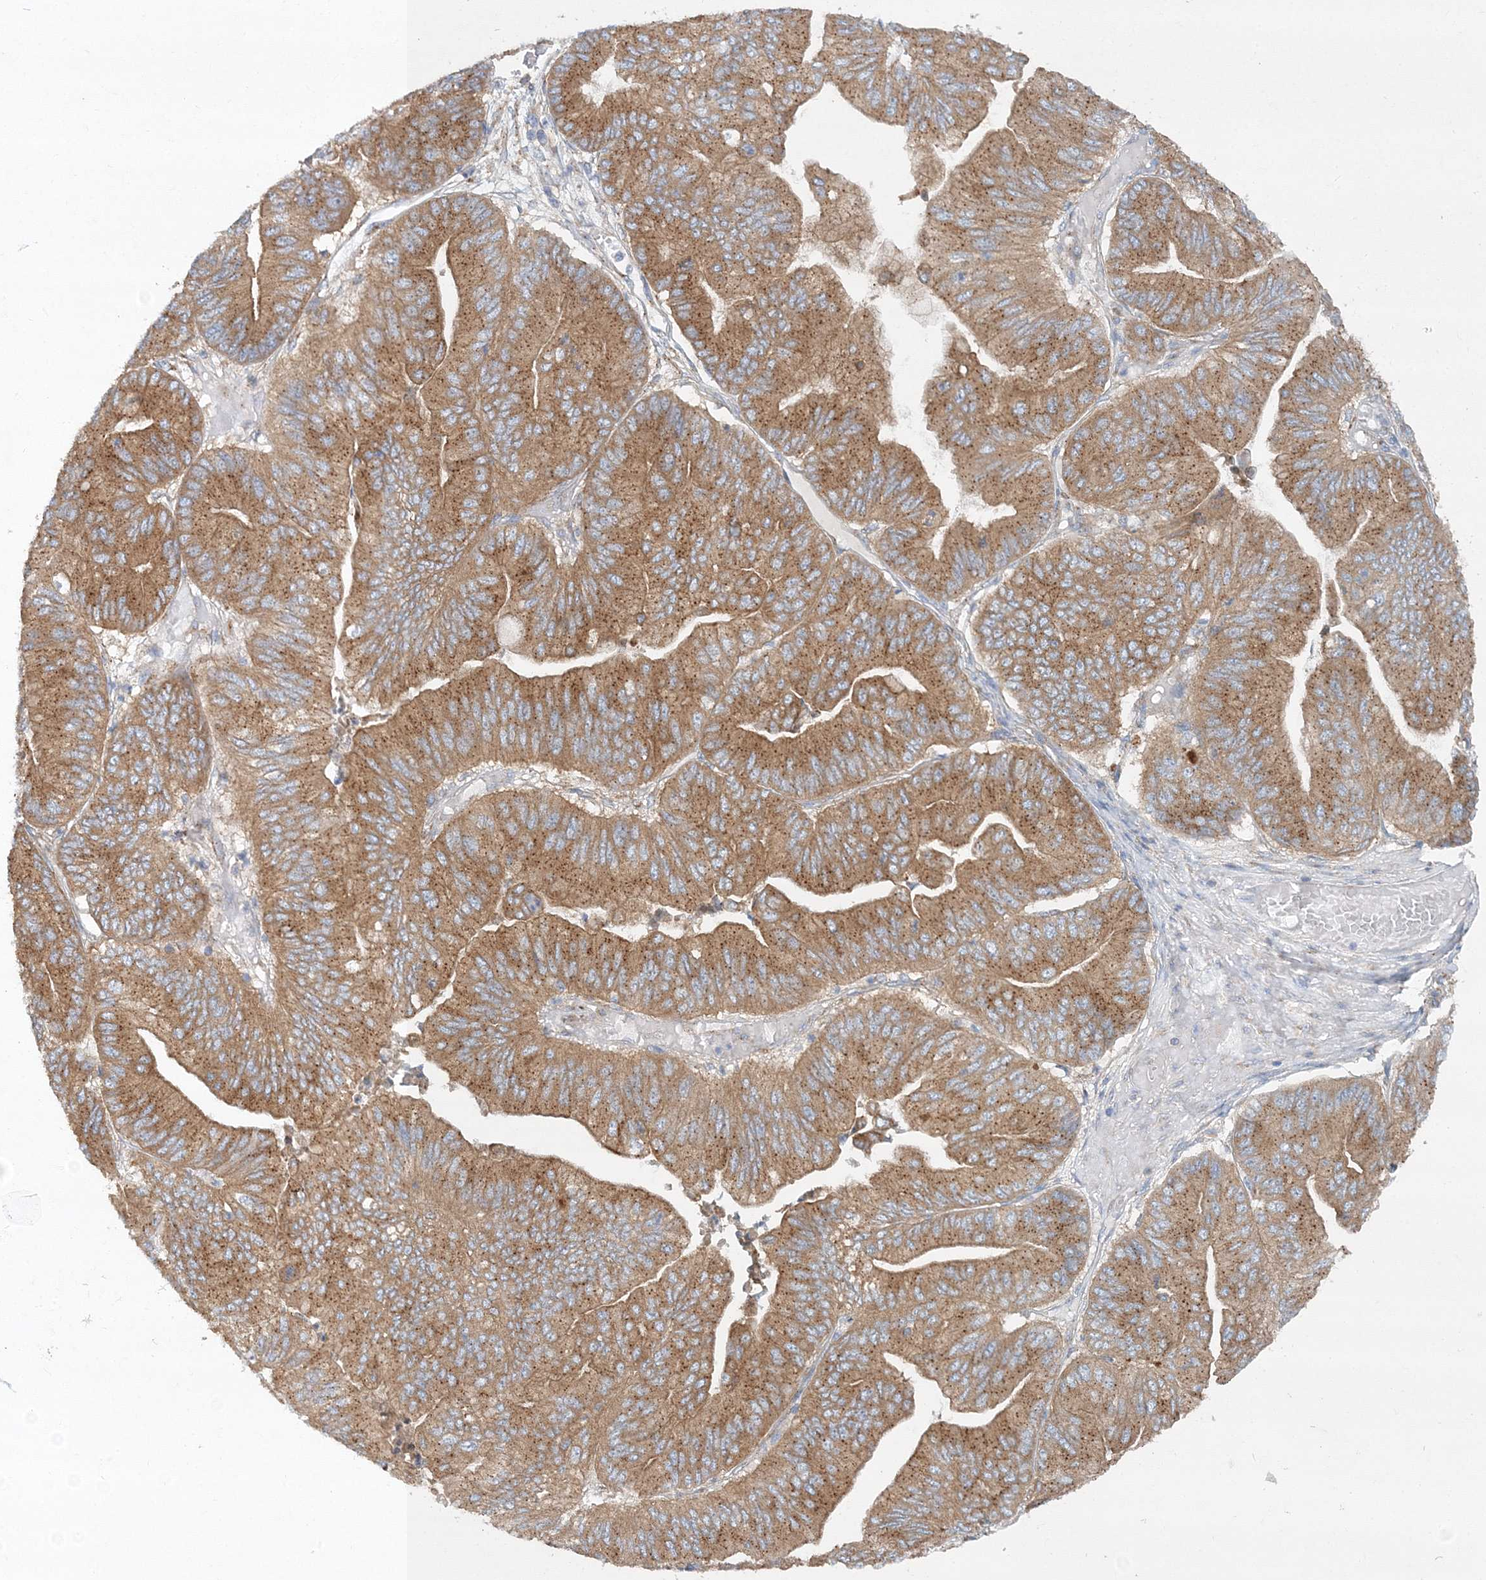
{"staining": {"intensity": "moderate", "quantity": ">75%", "location": "cytoplasmic/membranous"}, "tissue": "ovarian cancer", "cell_type": "Tumor cells", "image_type": "cancer", "snomed": [{"axis": "morphology", "description": "Cystadenocarcinoma, mucinous, NOS"}, {"axis": "topography", "description": "Ovary"}], "caption": "Moderate cytoplasmic/membranous protein positivity is identified in about >75% of tumor cells in ovarian mucinous cystadenocarcinoma.", "gene": "SEC23IP", "patient": {"sex": "female", "age": 61}}